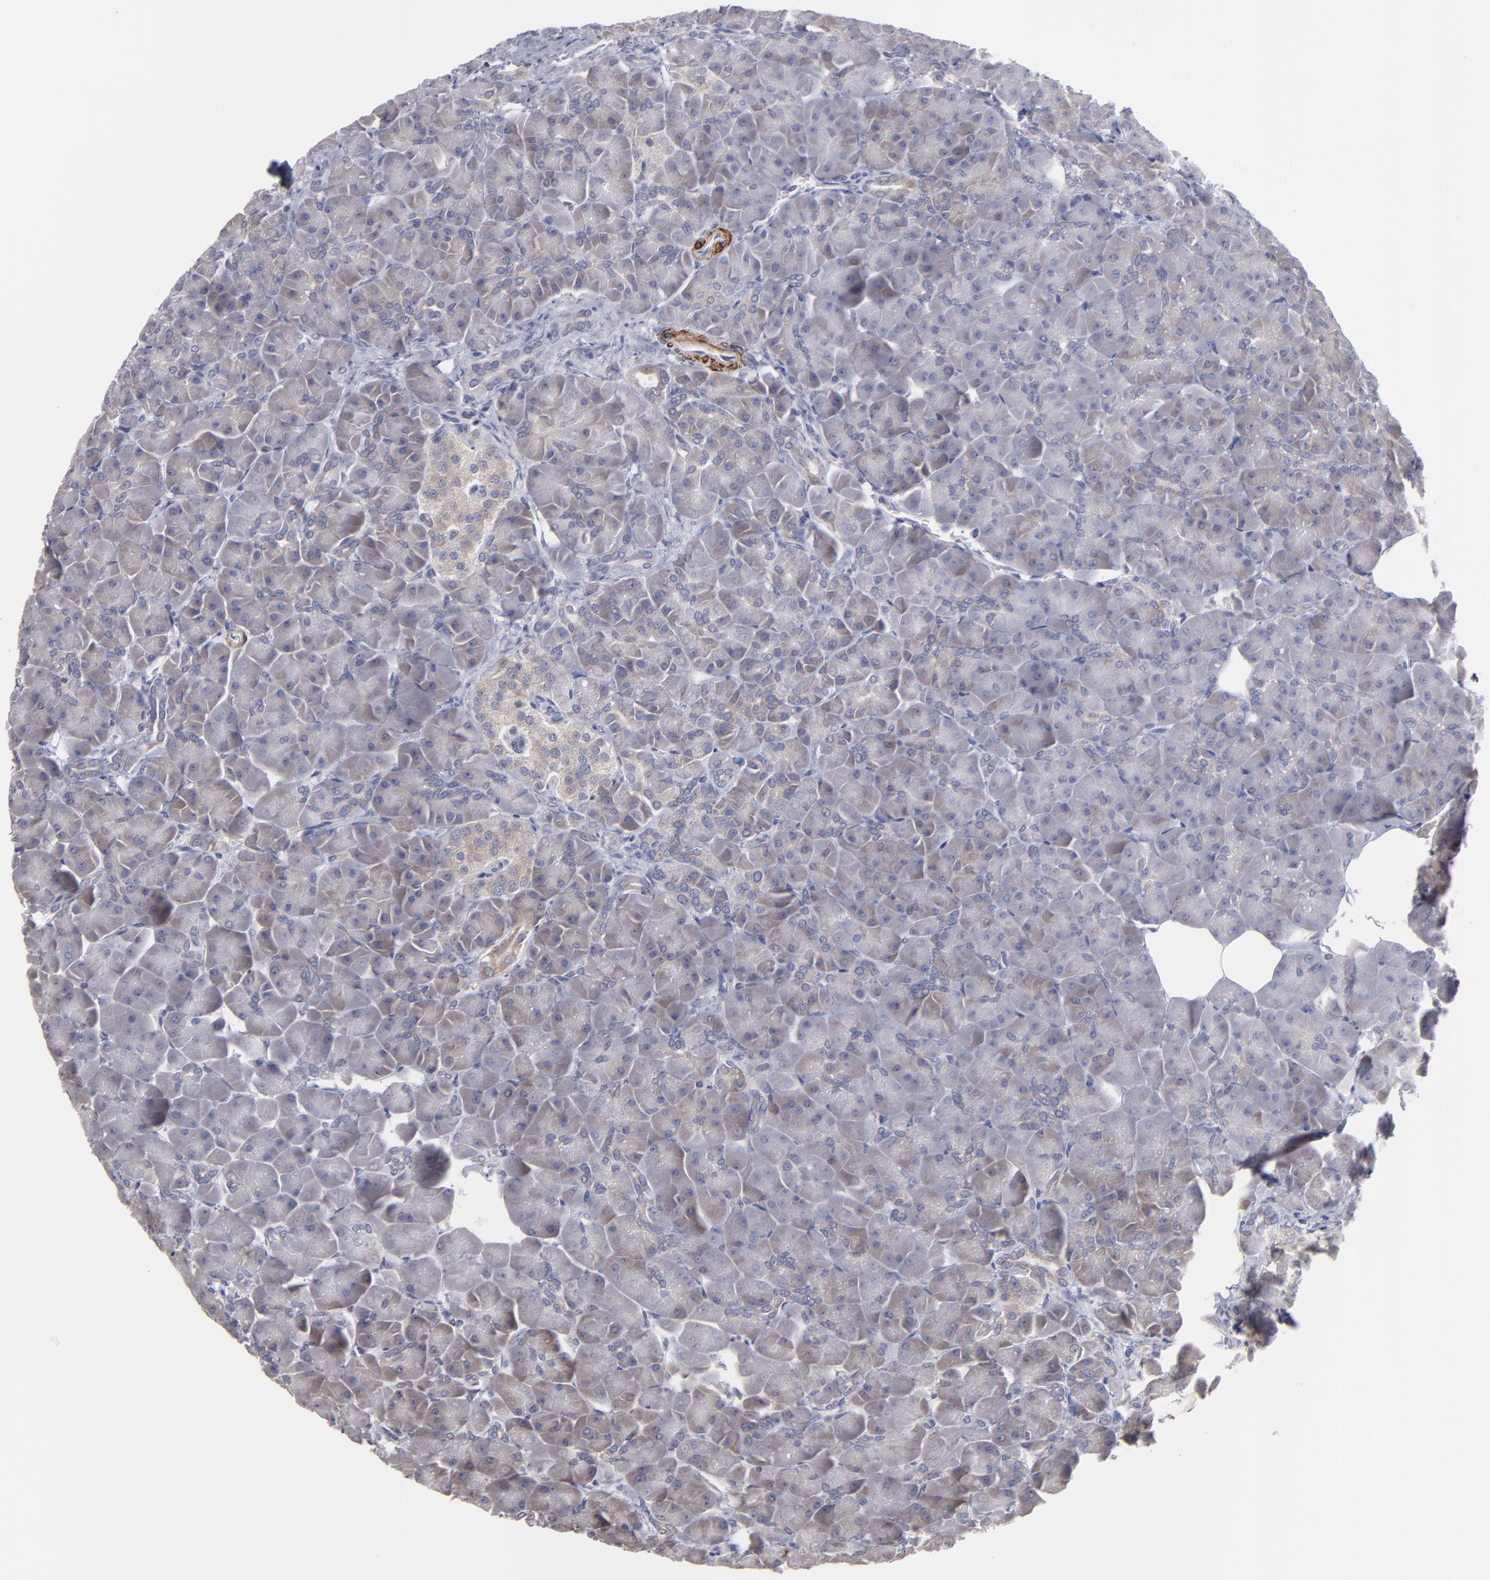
{"staining": {"intensity": "weak", "quantity": "25%-75%", "location": "cytoplasmic/membranous"}, "tissue": "pancreas", "cell_type": "Exocrine glandular cells", "image_type": "normal", "snomed": [{"axis": "morphology", "description": "Normal tissue, NOS"}, {"axis": "topography", "description": "Pancreas"}], "caption": "Immunohistochemical staining of normal pancreas reveals 25%-75% levels of weak cytoplasmic/membranous protein positivity in about 25%-75% of exocrine glandular cells.", "gene": "SLMAP", "patient": {"sex": "male", "age": 66}}